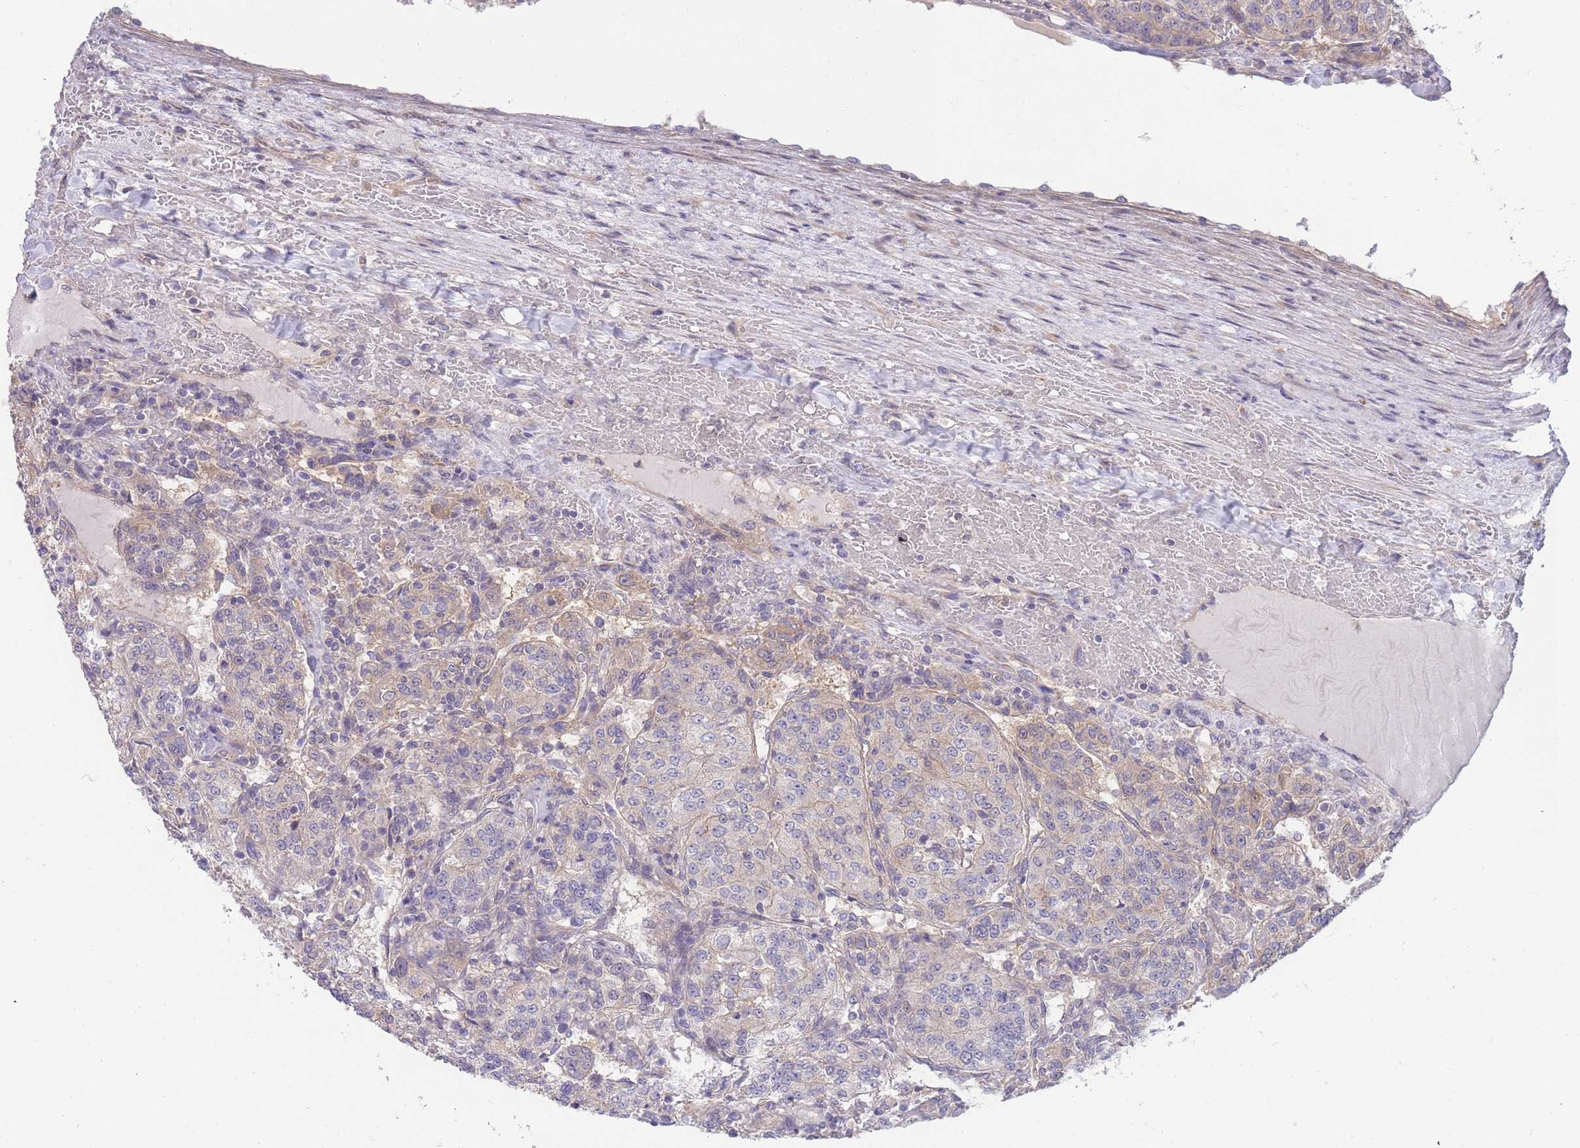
{"staining": {"intensity": "weak", "quantity": "<25%", "location": "cytoplasmic/membranous"}, "tissue": "renal cancer", "cell_type": "Tumor cells", "image_type": "cancer", "snomed": [{"axis": "morphology", "description": "Adenocarcinoma, NOS"}, {"axis": "topography", "description": "Kidney"}], "caption": "Immunohistochemistry micrograph of renal cancer (adenocarcinoma) stained for a protein (brown), which reveals no positivity in tumor cells. Brightfield microscopy of immunohistochemistry (IHC) stained with DAB (3,3'-diaminobenzidine) (brown) and hematoxylin (blue), captured at high magnification.", "gene": "SMC6", "patient": {"sex": "female", "age": 63}}